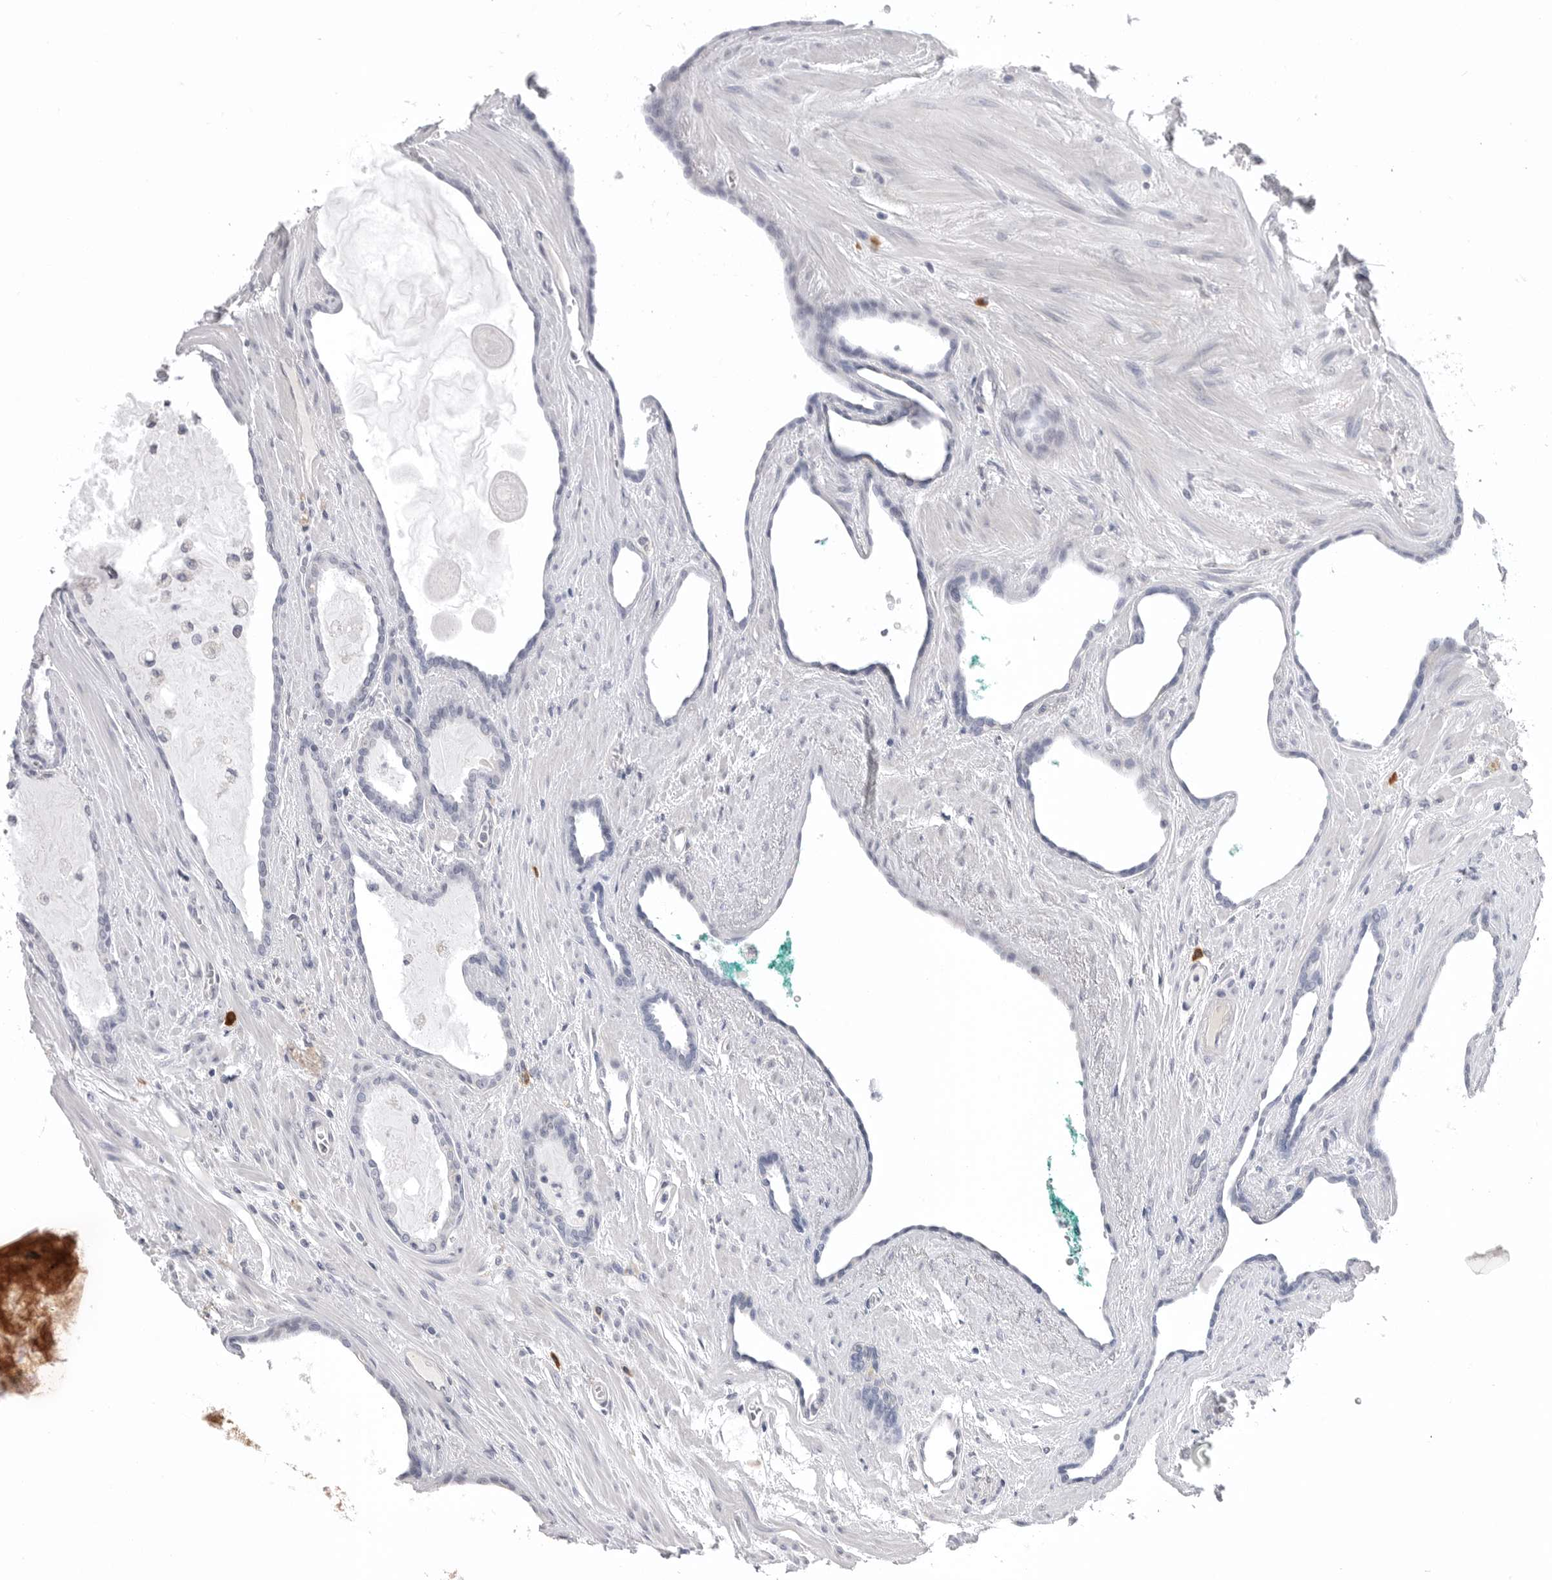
{"staining": {"intensity": "negative", "quantity": "none", "location": "none"}, "tissue": "prostate cancer", "cell_type": "Tumor cells", "image_type": "cancer", "snomed": [{"axis": "morphology", "description": "Adenocarcinoma, Low grade"}, {"axis": "topography", "description": "Prostate"}], "caption": "Image shows no protein positivity in tumor cells of prostate cancer tissue.", "gene": "DLGAP3", "patient": {"sex": "male", "age": 70}}